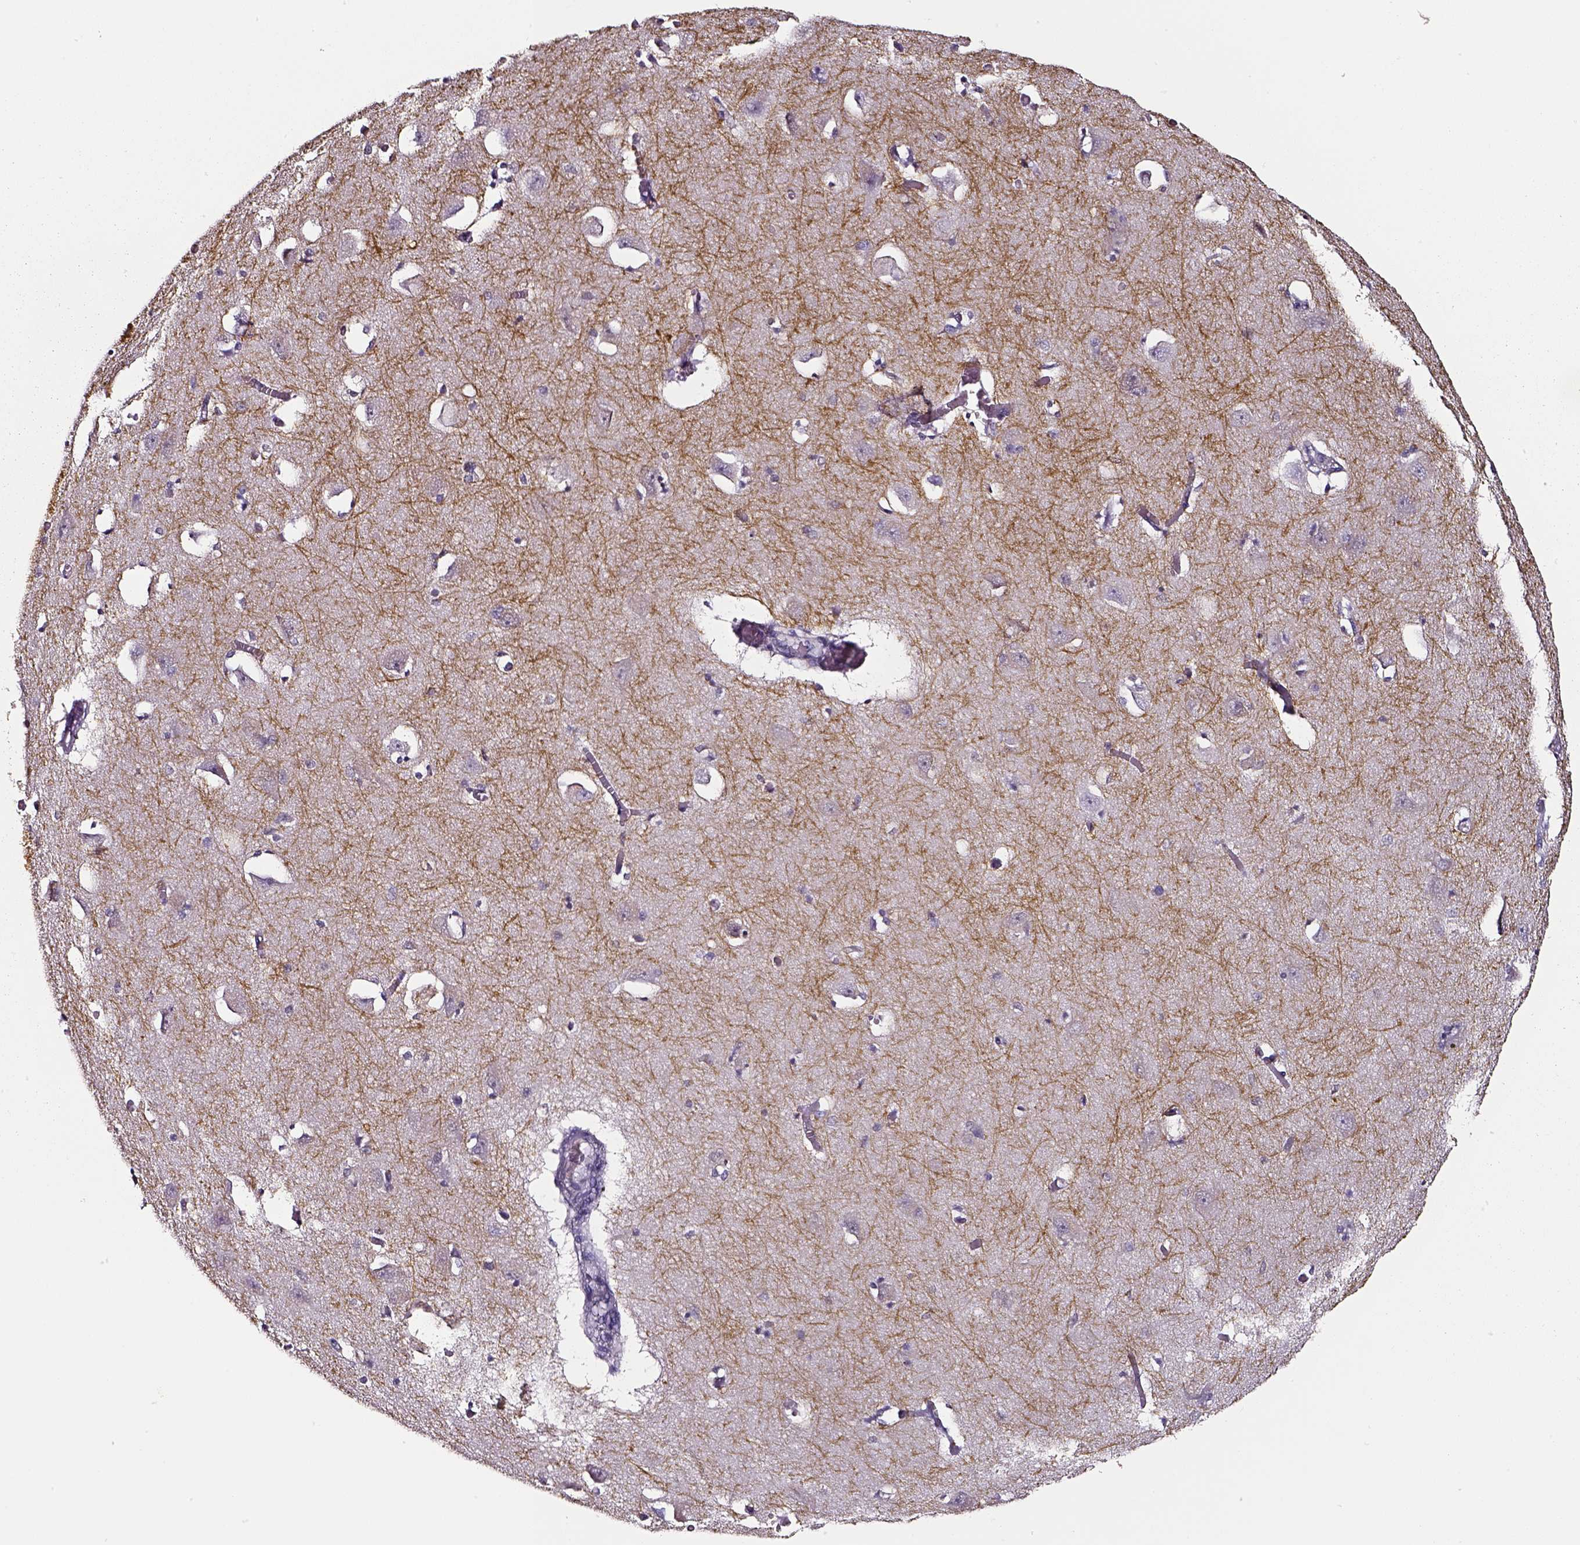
{"staining": {"intensity": "negative", "quantity": "none", "location": "none"}, "tissue": "caudate", "cell_type": "Glial cells", "image_type": "normal", "snomed": [{"axis": "morphology", "description": "Normal tissue, NOS"}, {"axis": "topography", "description": "Lateral ventricle wall"}, {"axis": "topography", "description": "Hippocampus"}], "caption": "DAB (3,3'-diaminobenzidine) immunohistochemical staining of unremarkable caudate demonstrates no significant staining in glial cells.", "gene": "SMIM17", "patient": {"sex": "female", "age": 63}}